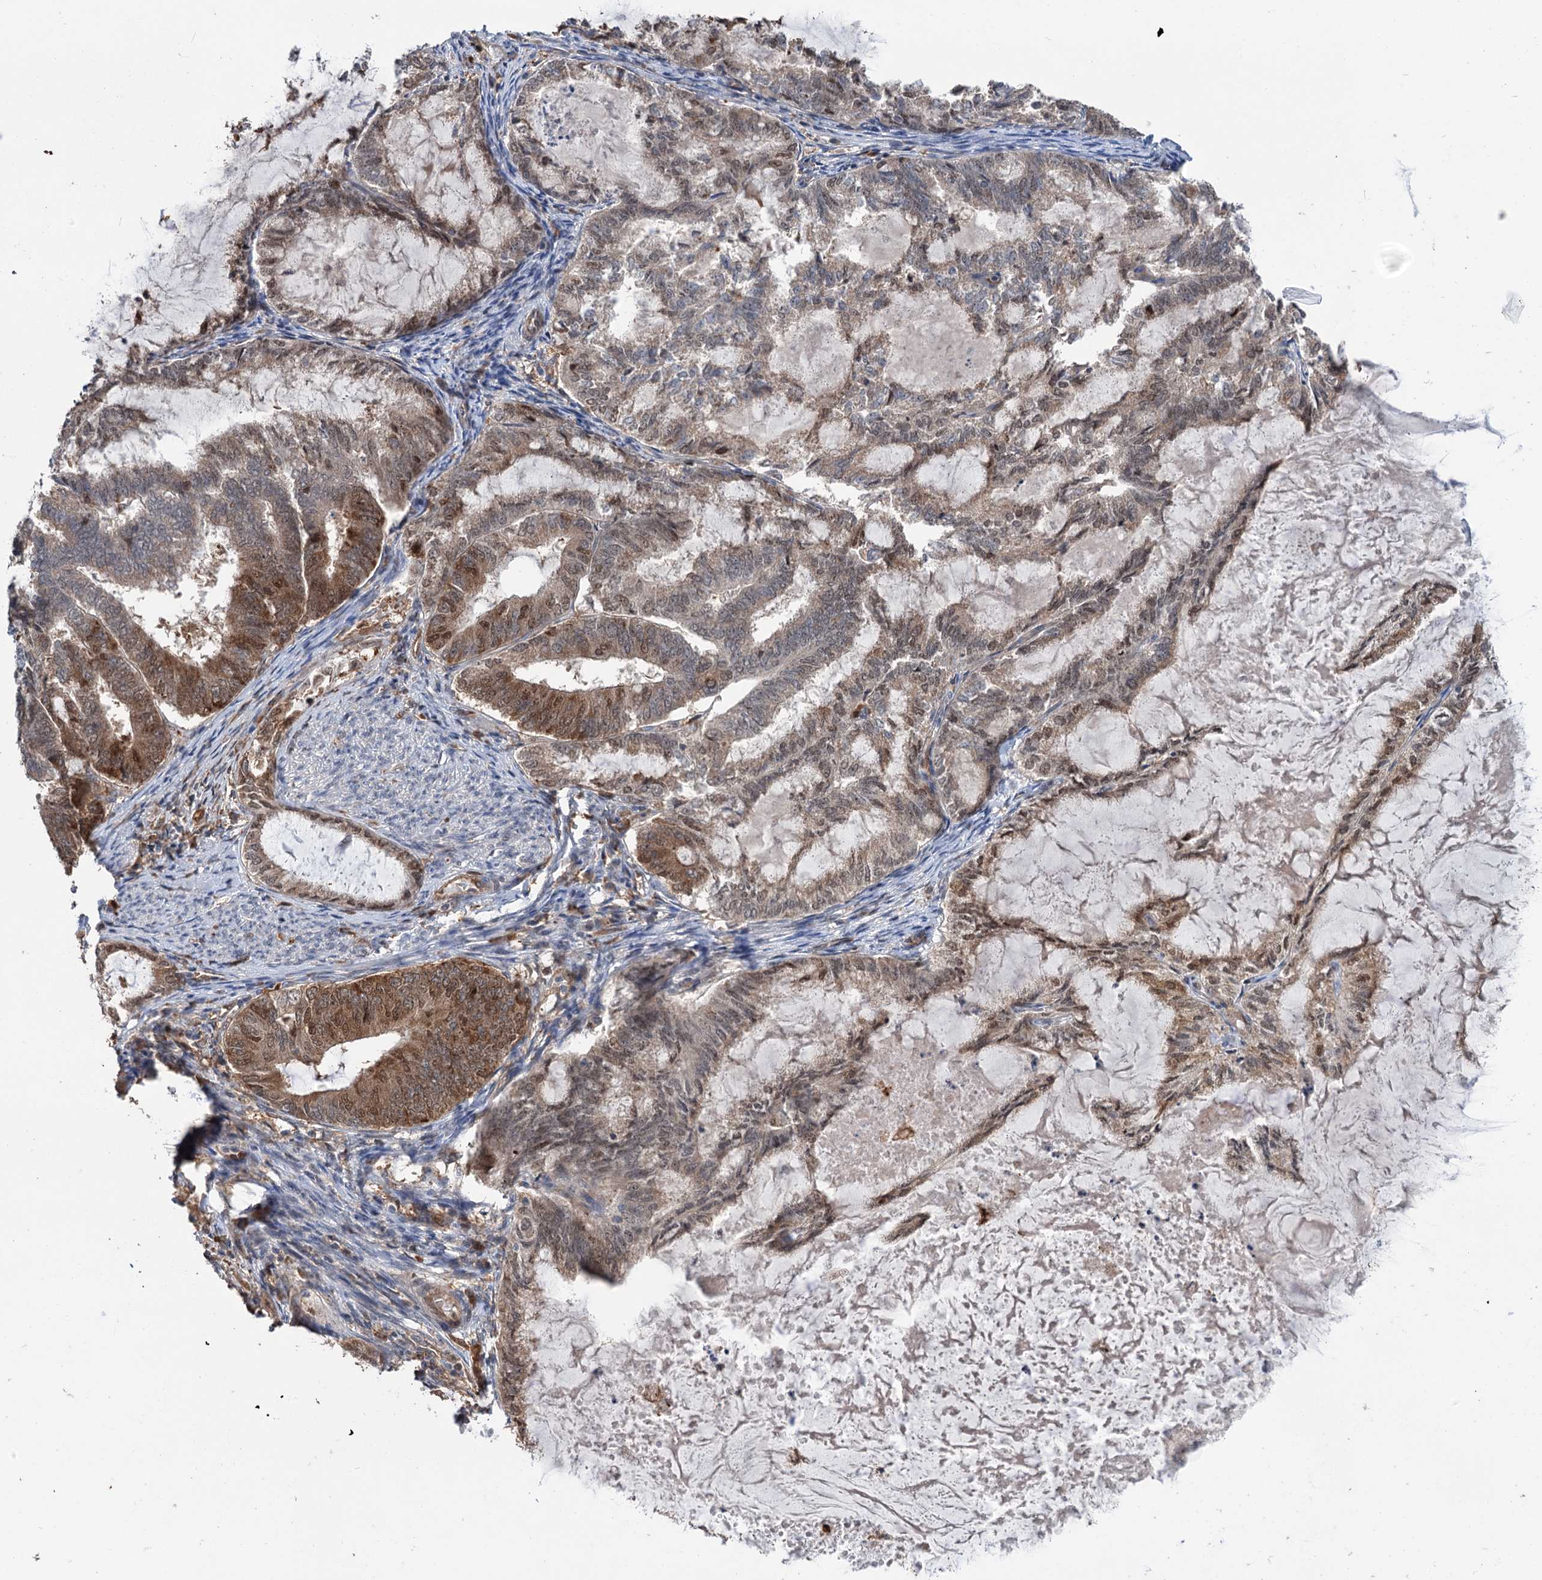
{"staining": {"intensity": "moderate", "quantity": "25%-75%", "location": "cytoplasmic/membranous,nuclear"}, "tissue": "endometrial cancer", "cell_type": "Tumor cells", "image_type": "cancer", "snomed": [{"axis": "morphology", "description": "Adenocarcinoma, NOS"}, {"axis": "topography", "description": "Endometrium"}], "caption": "Protein staining reveals moderate cytoplasmic/membranous and nuclear expression in approximately 25%-75% of tumor cells in endometrial cancer (adenocarcinoma).", "gene": "NCAPD2", "patient": {"sex": "female", "age": 86}}